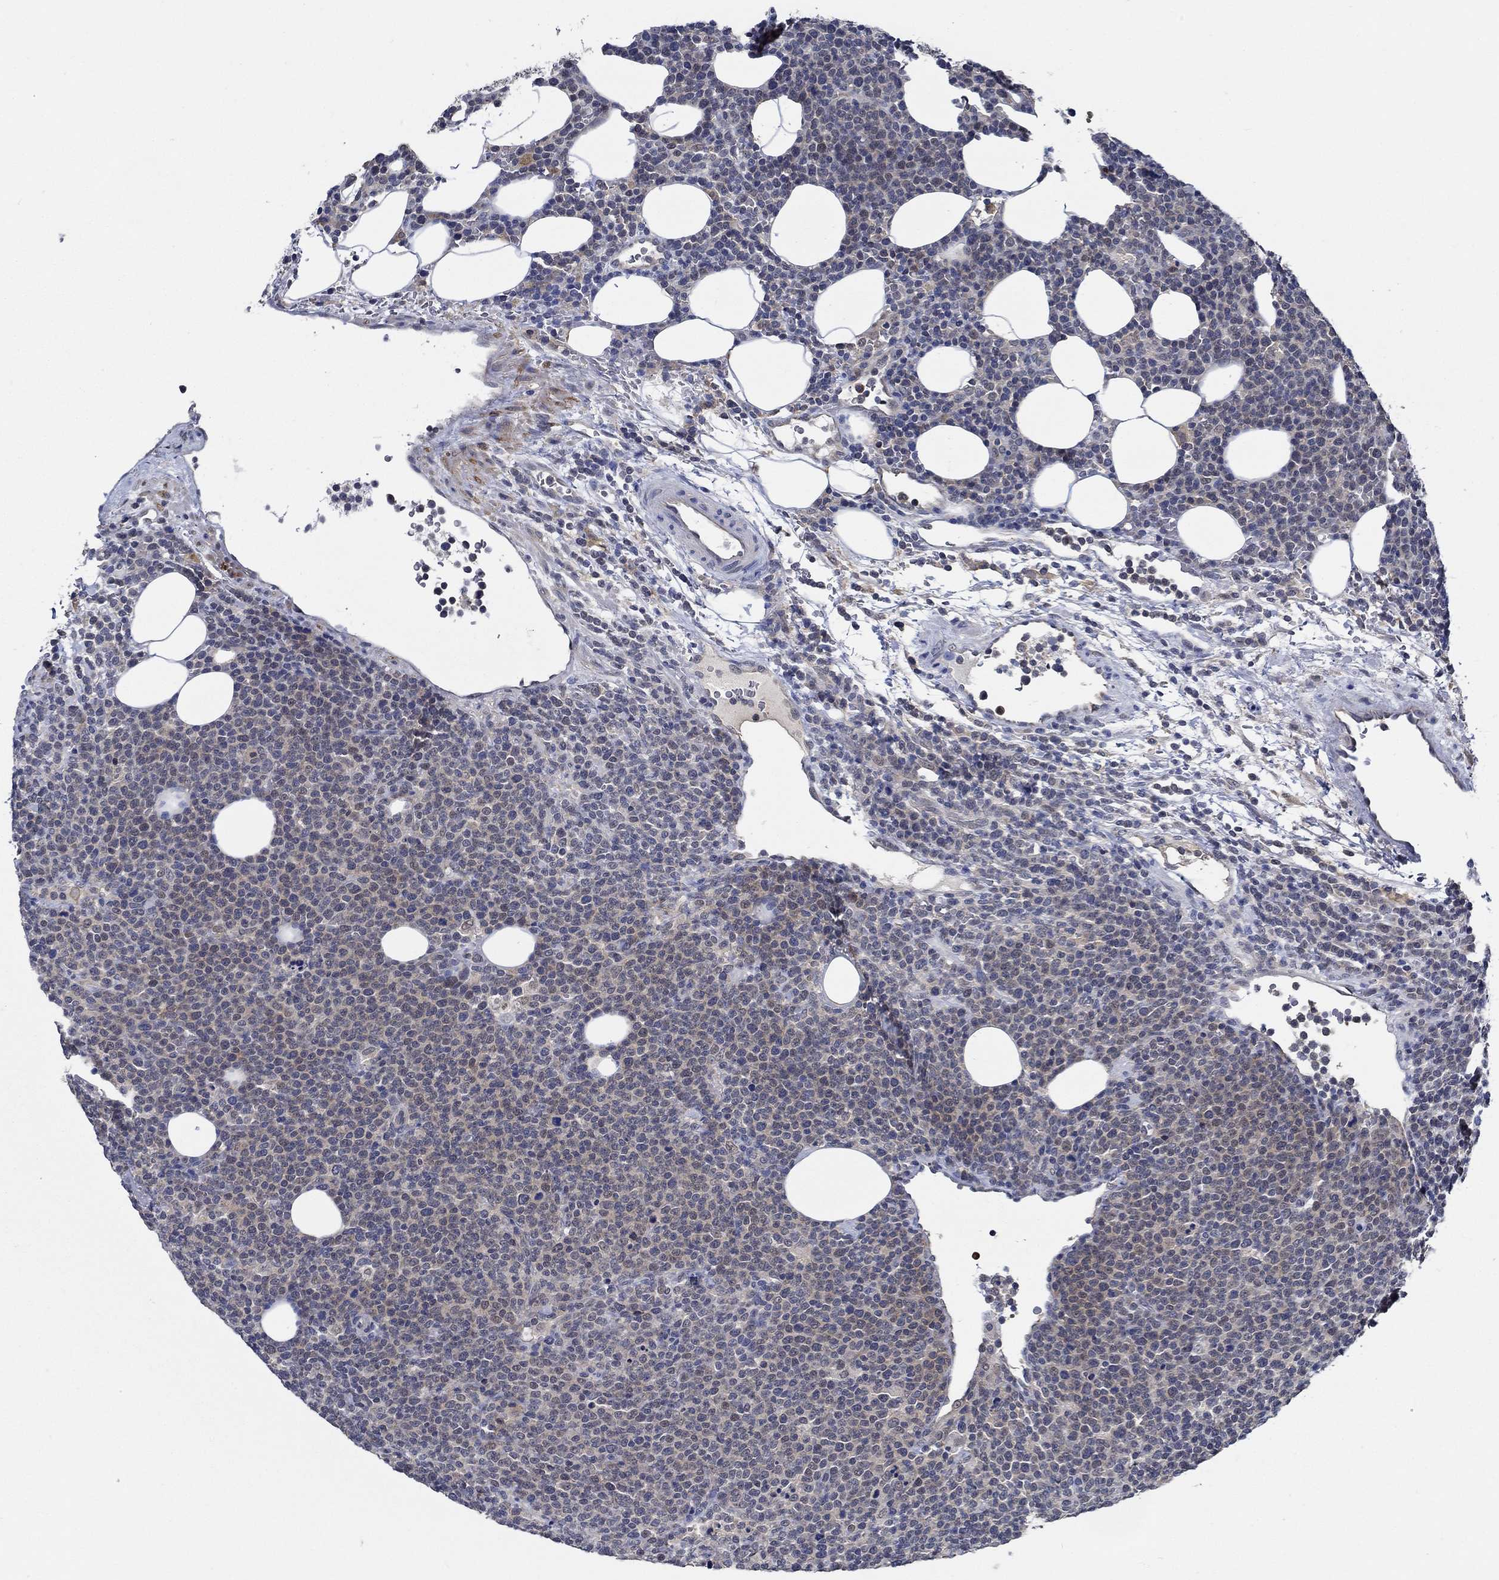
{"staining": {"intensity": "weak", "quantity": "25%-75%", "location": "cytoplasmic/membranous"}, "tissue": "lymphoma", "cell_type": "Tumor cells", "image_type": "cancer", "snomed": [{"axis": "morphology", "description": "Malignant lymphoma, non-Hodgkin's type, High grade"}, {"axis": "topography", "description": "Lymph node"}], "caption": "Immunohistochemical staining of human malignant lymphoma, non-Hodgkin's type (high-grade) displays weak cytoplasmic/membranous protein expression in approximately 25%-75% of tumor cells.", "gene": "DACT1", "patient": {"sex": "male", "age": 61}}